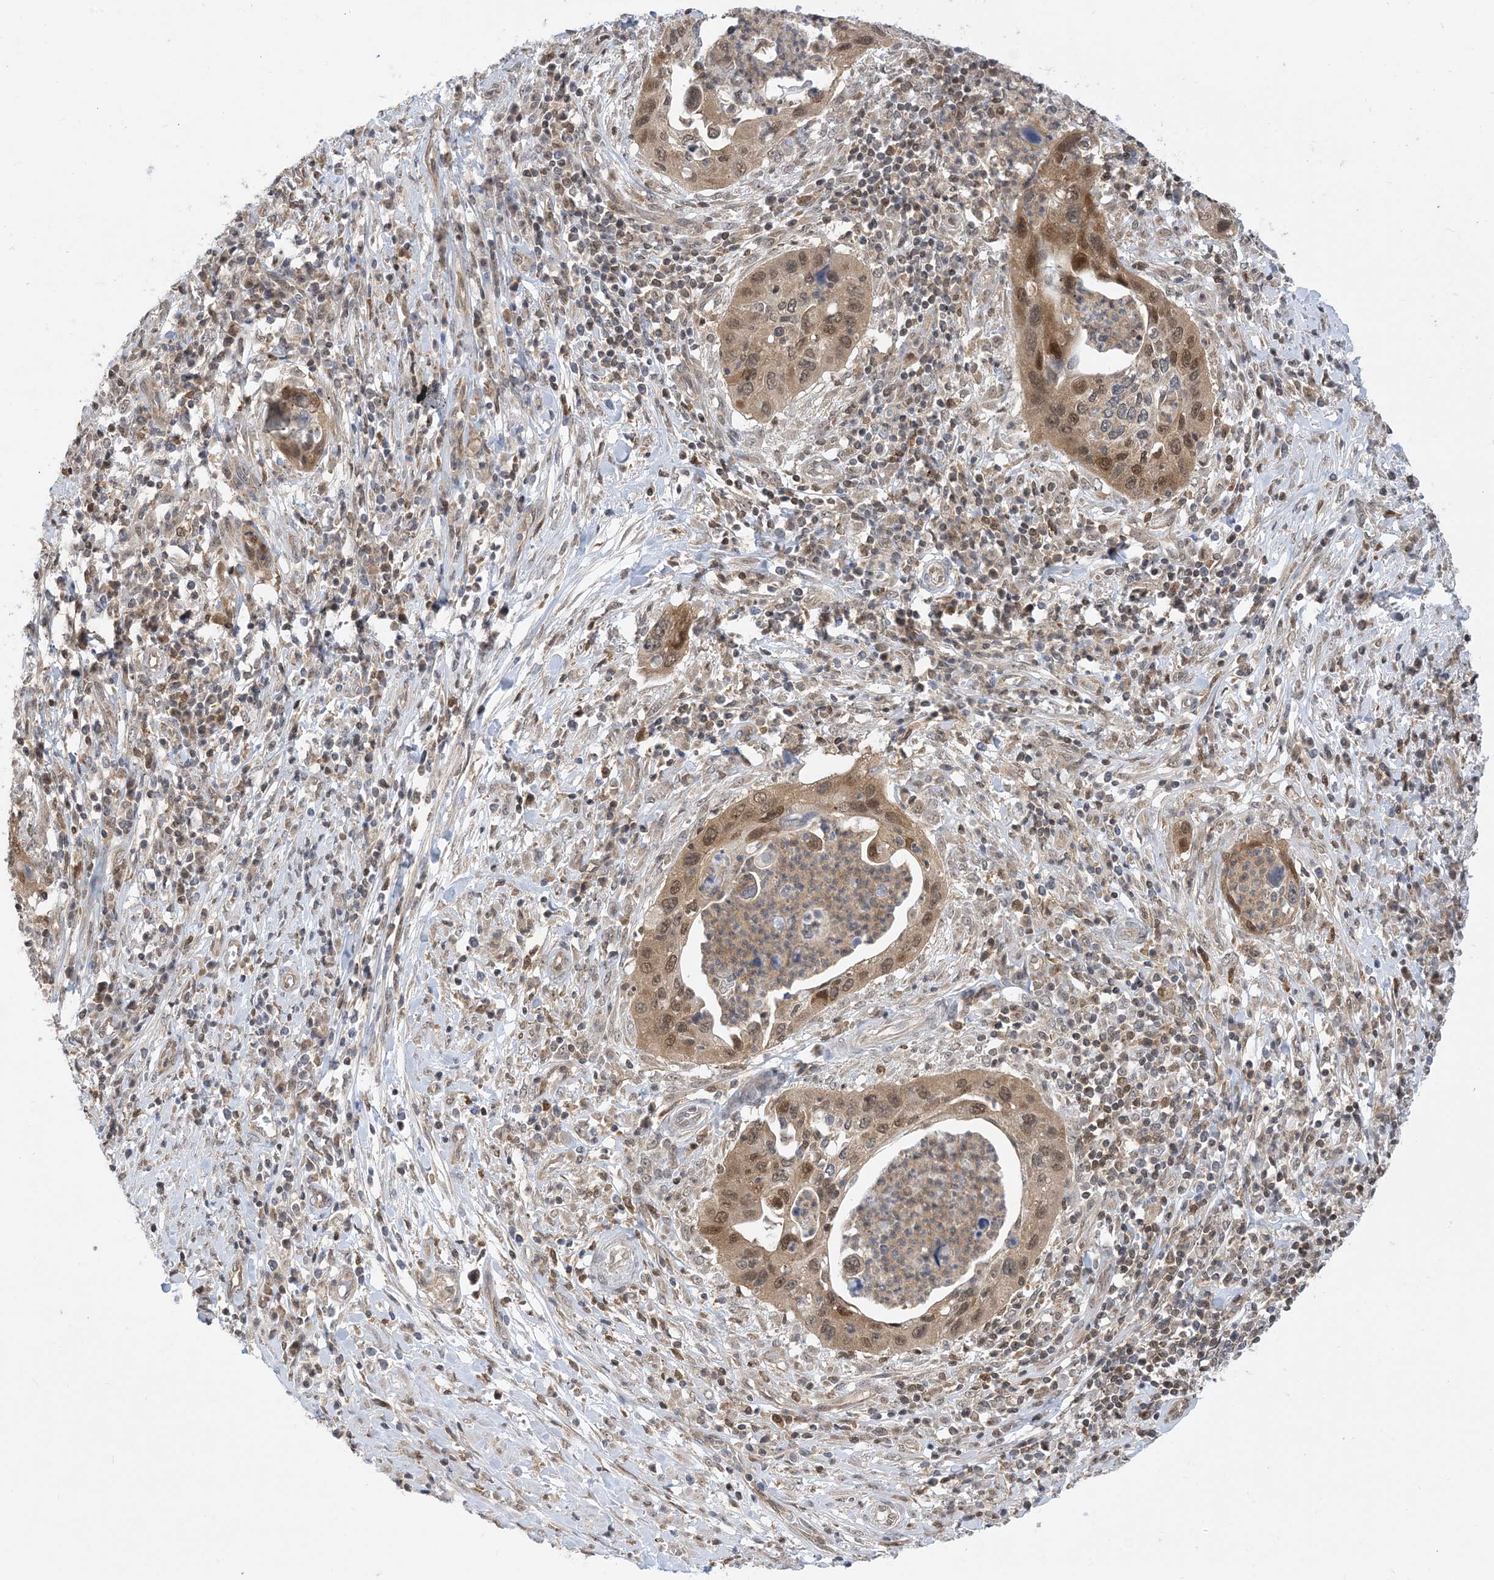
{"staining": {"intensity": "moderate", "quantity": "25%-75%", "location": "nuclear"}, "tissue": "cervical cancer", "cell_type": "Tumor cells", "image_type": "cancer", "snomed": [{"axis": "morphology", "description": "Squamous cell carcinoma, NOS"}, {"axis": "topography", "description": "Cervix"}], "caption": "Approximately 25%-75% of tumor cells in human cervical cancer (squamous cell carcinoma) reveal moderate nuclear protein positivity as visualized by brown immunohistochemical staining.", "gene": "CASP4", "patient": {"sex": "female", "age": 38}}